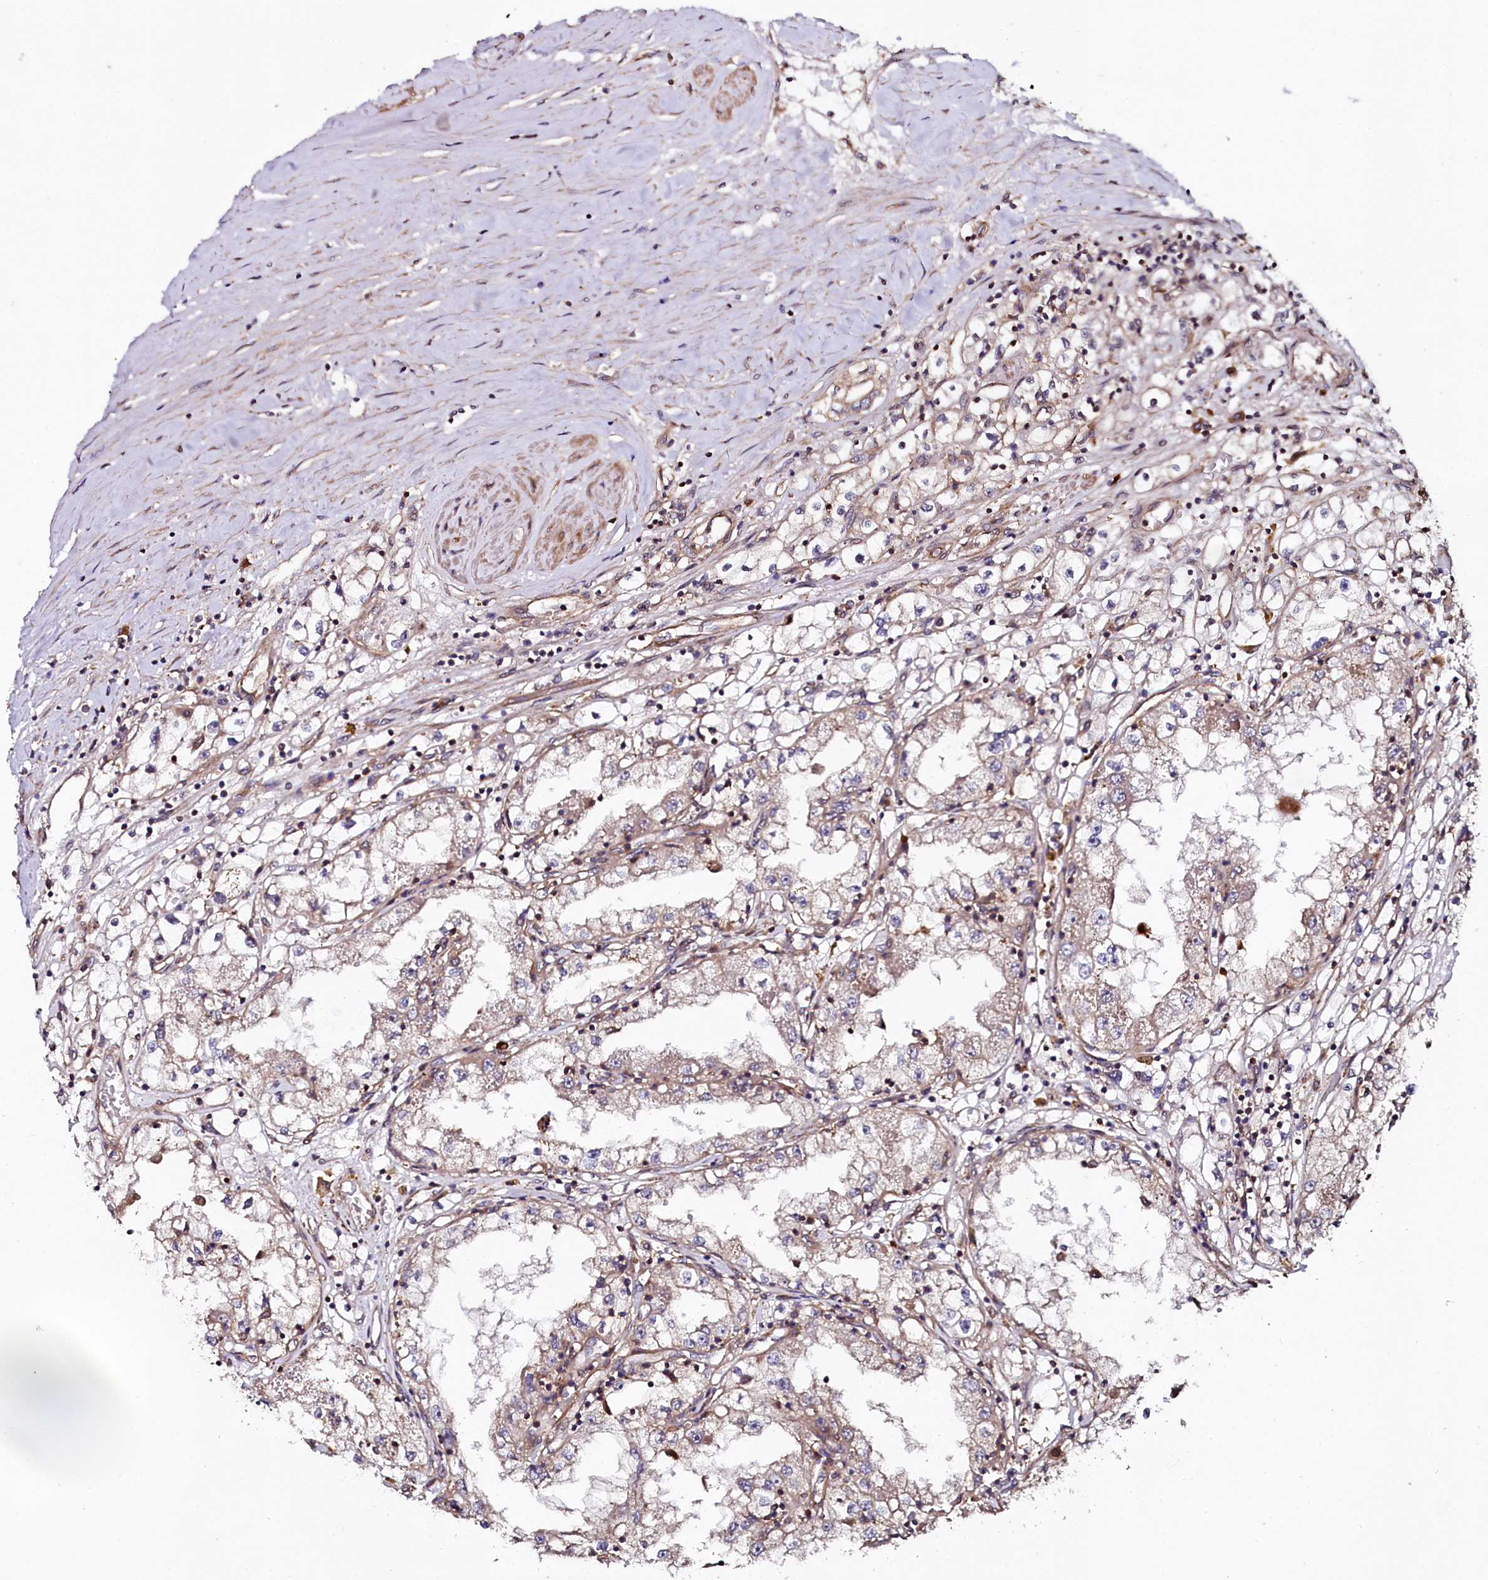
{"staining": {"intensity": "weak", "quantity": "25%-75%", "location": "cytoplasmic/membranous"}, "tissue": "renal cancer", "cell_type": "Tumor cells", "image_type": "cancer", "snomed": [{"axis": "morphology", "description": "Adenocarcinoma, NOS"}, {"axis": "topography", "description": "Kidney"}], "caption": "Immunohistochemistry of renal cancer demonstrates low levels of weak cytoplasmic/membranous positivity in about 25%-75% of tumor cells.", "gene": "USPL1", "patient": {"sex": "male", "age": 56}}